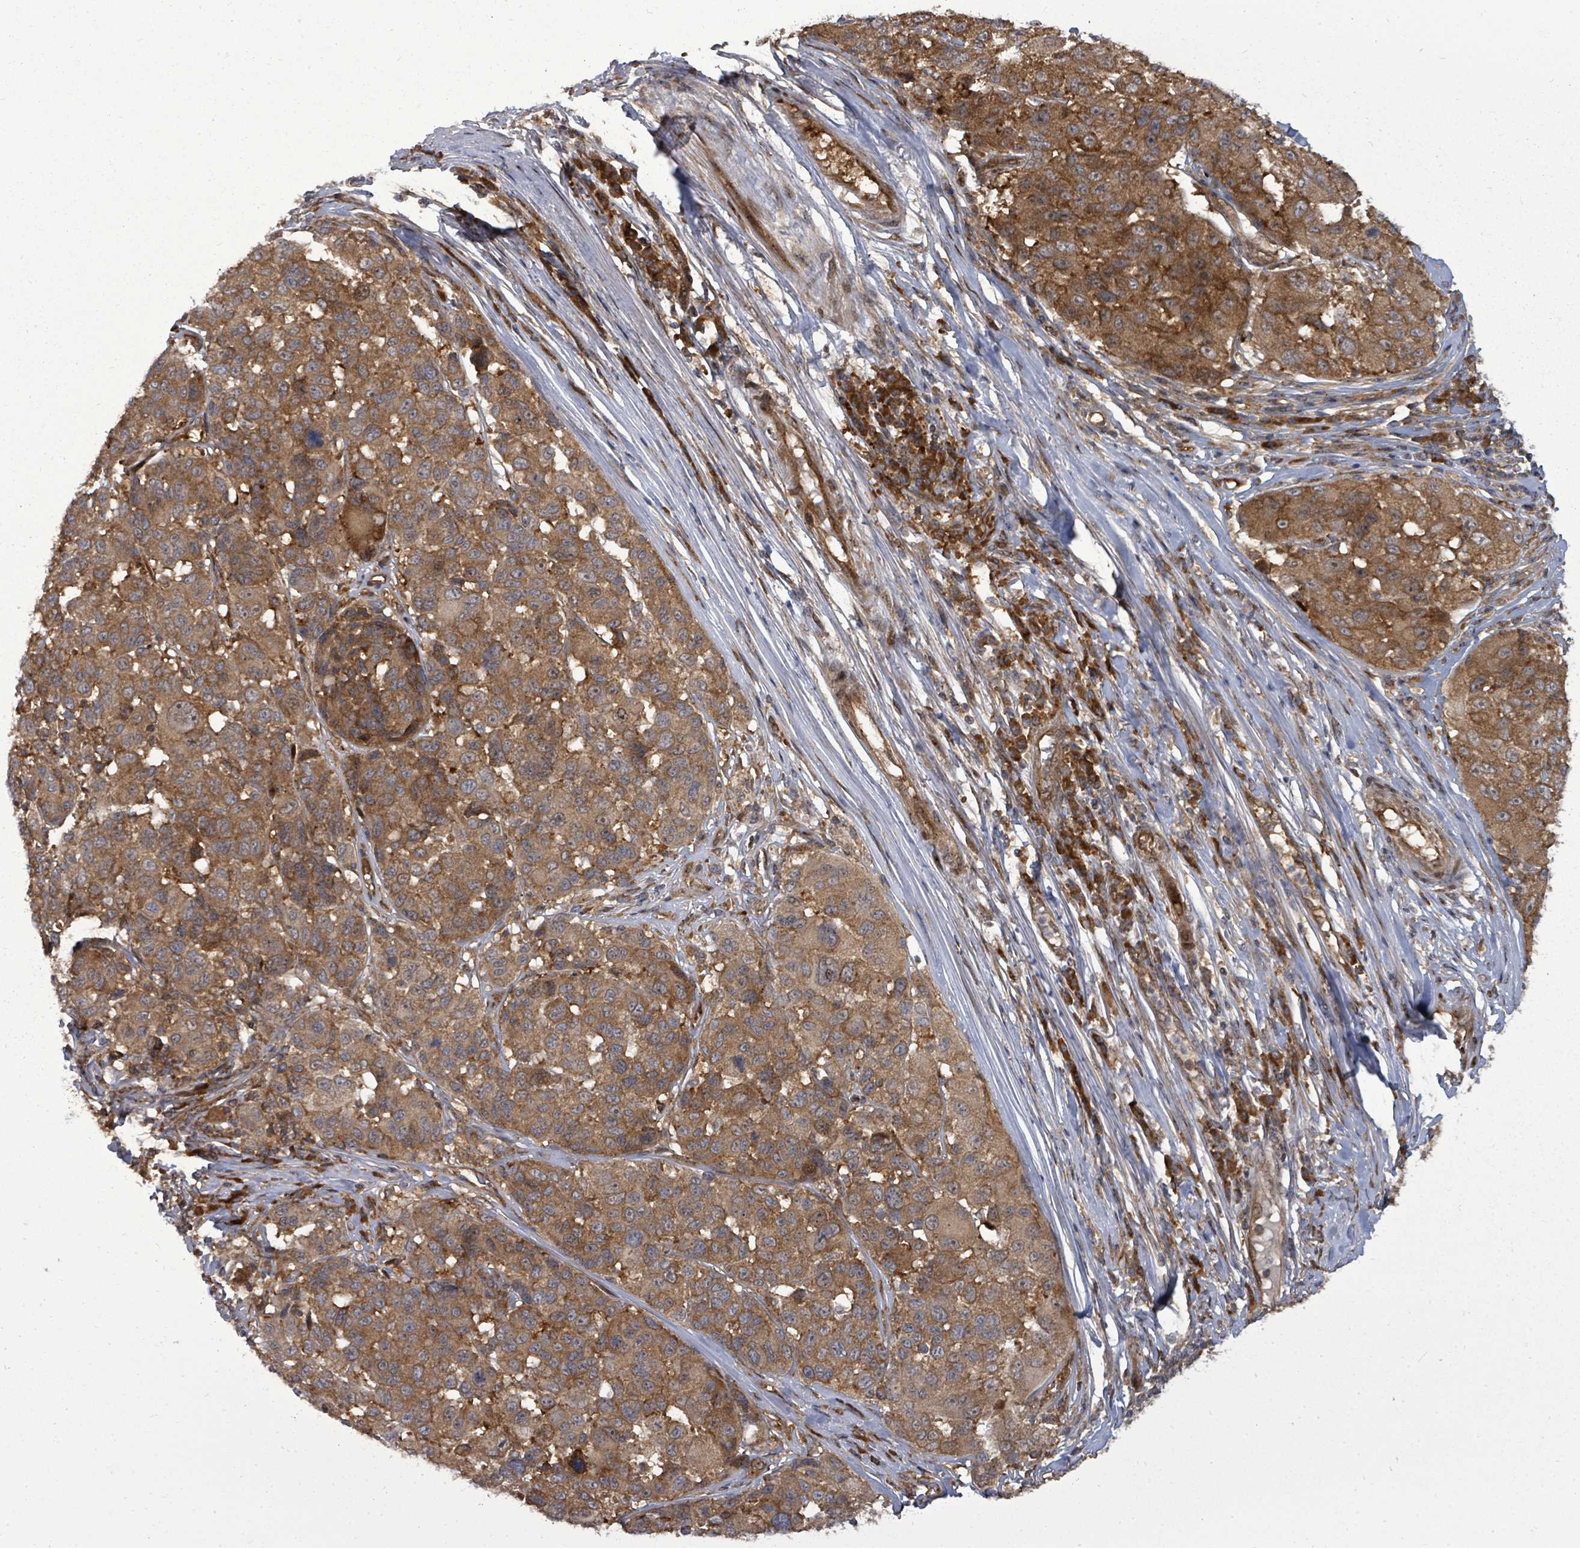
{"staining": {"intensity": "moderate", "quantity": ">75%", "location": "cytoplasmic/membranous"}, "tissue": "melanoma", "cell_type": "Tumor cells", "image_type": "cancer", "snomed": [{"axis": "morphology", "description": "Malignant melanoma, NOS"}, {"axis": "topography", "description": "Skin"}], "caption": "Melanoma stained for a protein (brown) reveals moderate cytoplasmic/membranous positive expression in about >75% of tumor cells.", "gene": "EIF3C", "patient": {"sex": "female", "age": 66}}